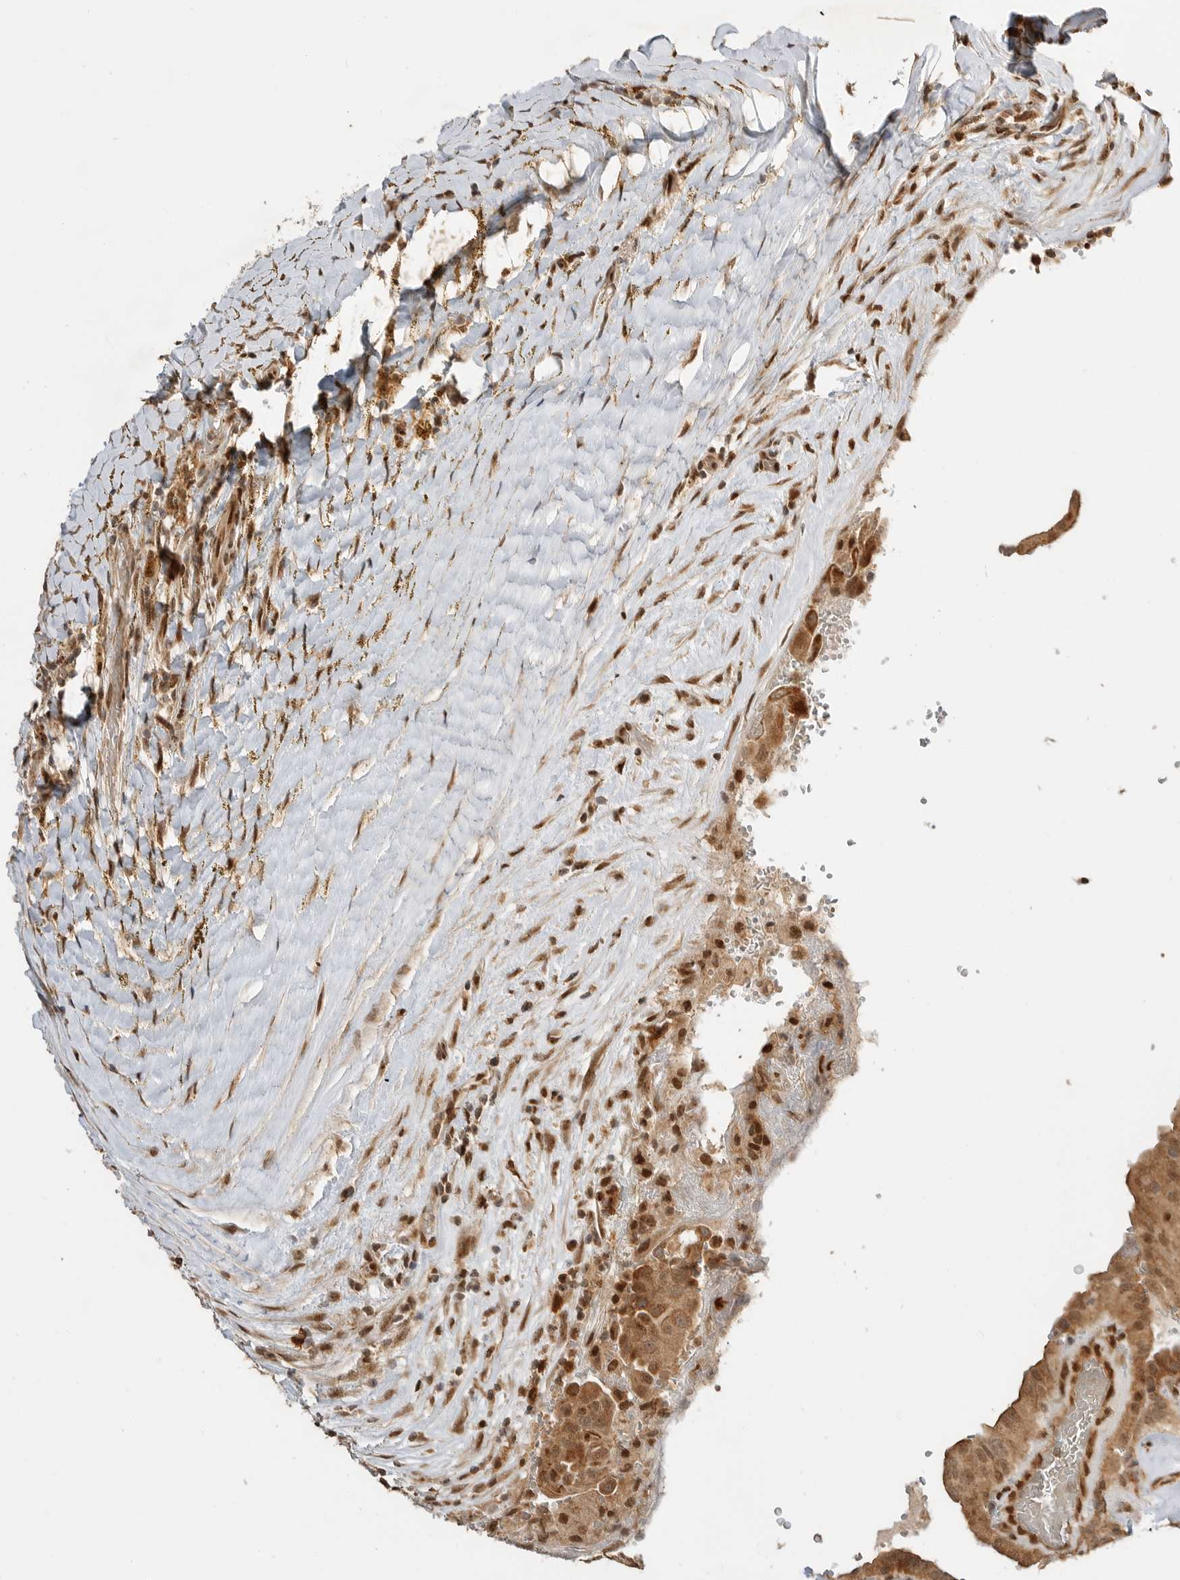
{"staining": {"intensity": "moderate", "quantity": ">75%", "location": "cytoplasmic/membranous"}, "tissue": "thyroid cancer", "cell_type": "Tumor cells", "image_type": "cancer", "snomed": [{"axis": "morphology", "description": "Papillary adenocarcinoma, NOS"}, {"axis": "topography", "description": "Thyroid gland"}], "caption": "This micrograph reveals immunohistochemistry staining of human thyroid papillary adenocarcinoma, with medium moderate cytoplasmic/membranous staining in about >75% of tumor cells.", "gene": "ALKAL1", "patient": {"sex": "male", "age": 77}}